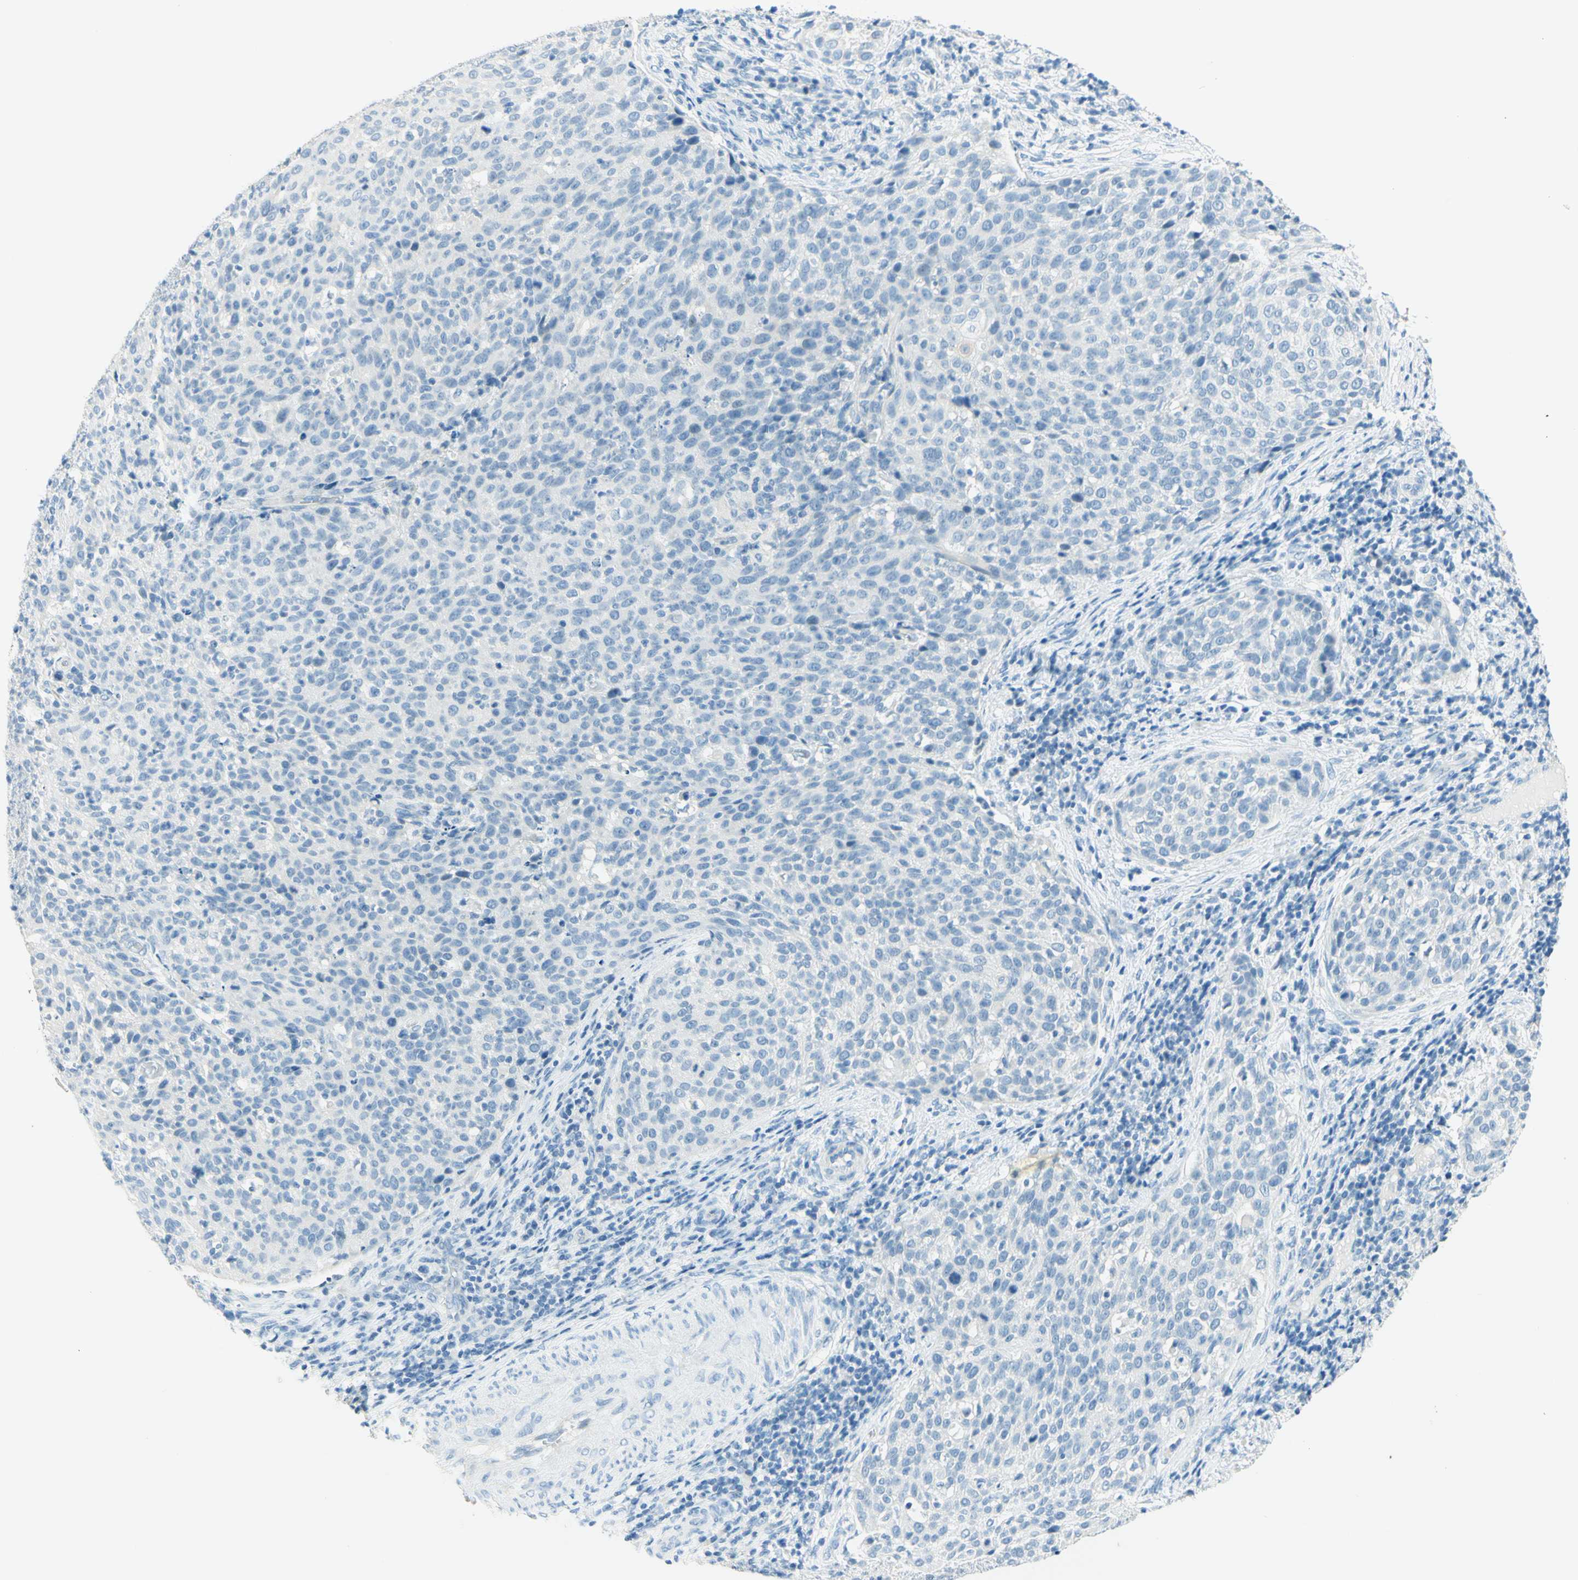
{"staining": {"intensity": "negative", "quantity": "none", "location": "none"}, "tissue": "cervical cancer", "cell_type": "Tumor cells", "image_type": "cancer", "snomed": [{"axis": "morphology", "description": "Squamous cell carcinoma, NOS"}, {"axis": "topography", "description": "Cervix"}], "caption": "Tumor cells show no significant staining in cervical cancer (squamous cell carcinoma).", "gene": "TMEM132D", "patient": {"sex": "female", "age": 38}}